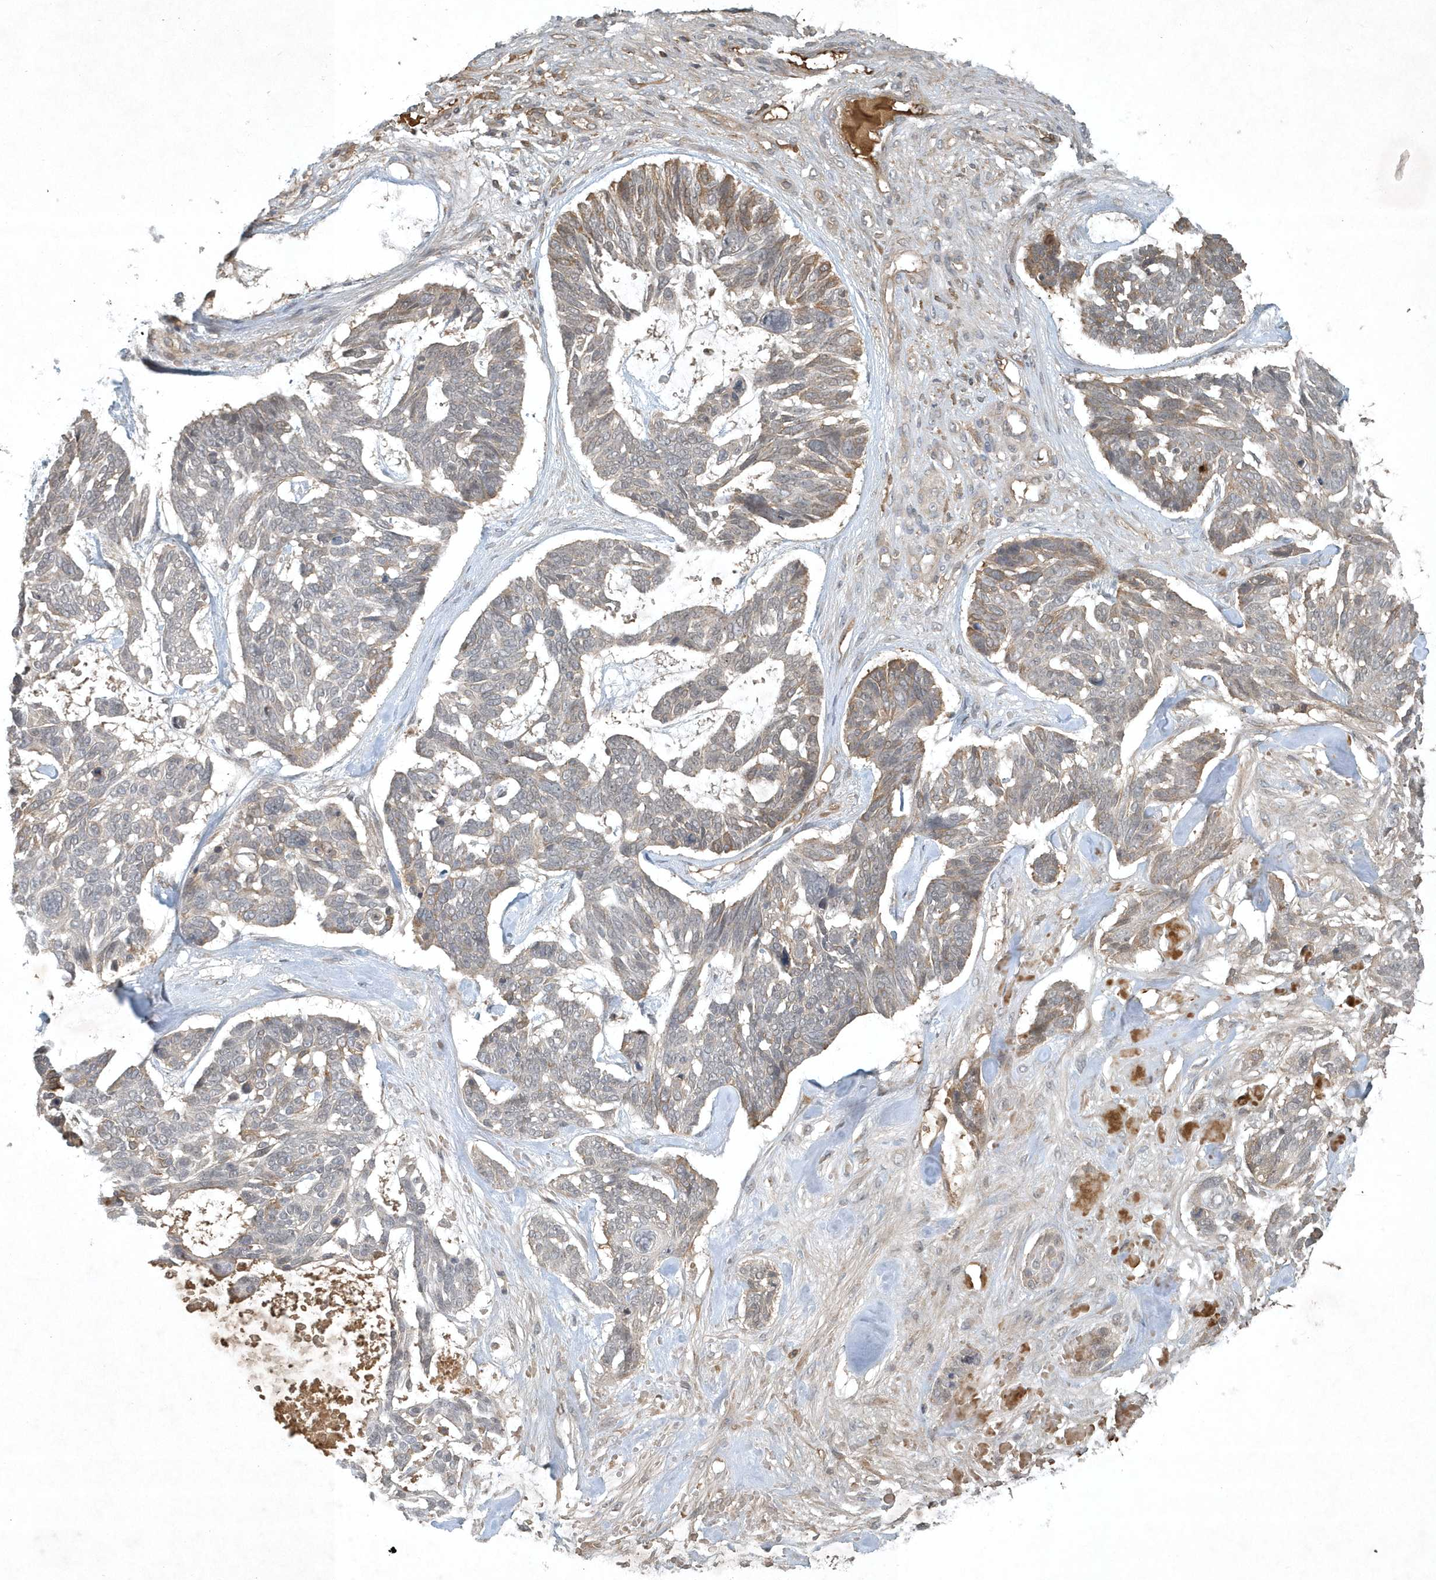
{"staining": {"intensity": "weak", "quantity": "25%-75%", "location": "cytoplasmic/membranous"}, "tissue": "skin cancer", "cell_type": "Tumor cells", "image_type": "cancer", "snomed": [{"axis": "morphology", "description": "Basal cell carcinoma"}, {"axis": "topography", "description": "Skin"}], "caption": "Human skin basal cell carcinoma stained with a brown dye shows weak cytoplasmic/membranous positive positivity in approximately 25%-75% of tumor cells.", "gene": "TNFAIP6", "patient": {"sex": "male", "age": 88}}